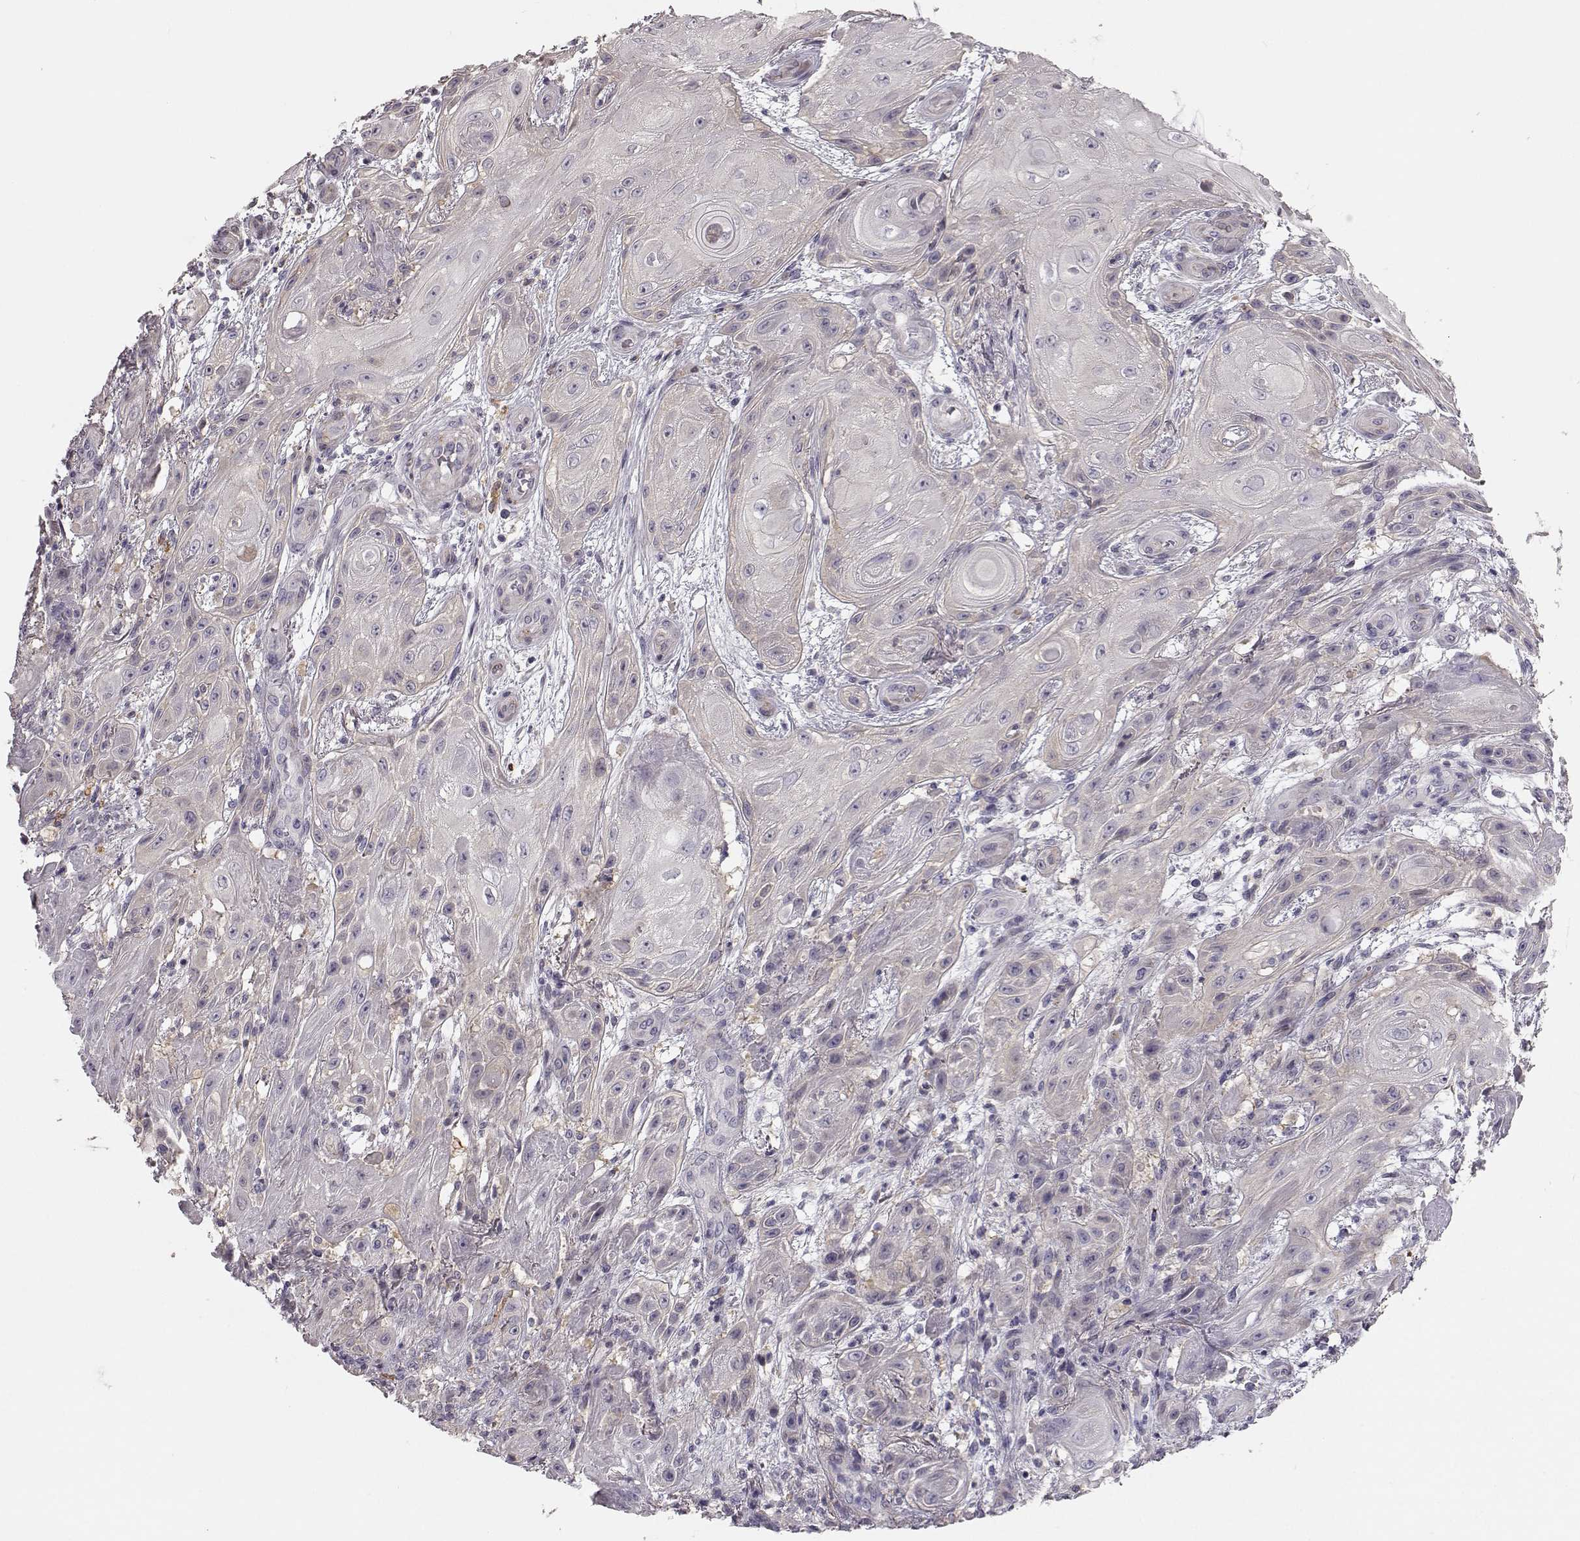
{"staining": {"intensity": "negative", "quantity": "none", "location": "none"}, "tissue": "skin cancer", "cell_type": "Tumor cells", "image_type": "cancer", "snomed": [{"axis": "morphology", "description": "Squamous cell carcinoma, NOS"}, {"axis": "topography", "description": "Skin"}], "caption": "IHC photomicrograph of neoplastic tissue: human skin cancer stained with DAB (3,3'-diaminobenzidine) exhibits no significant protein positivity in tumor cells.", "gene": "GPR50", "patient": {"sex": "male", "age": 62}}